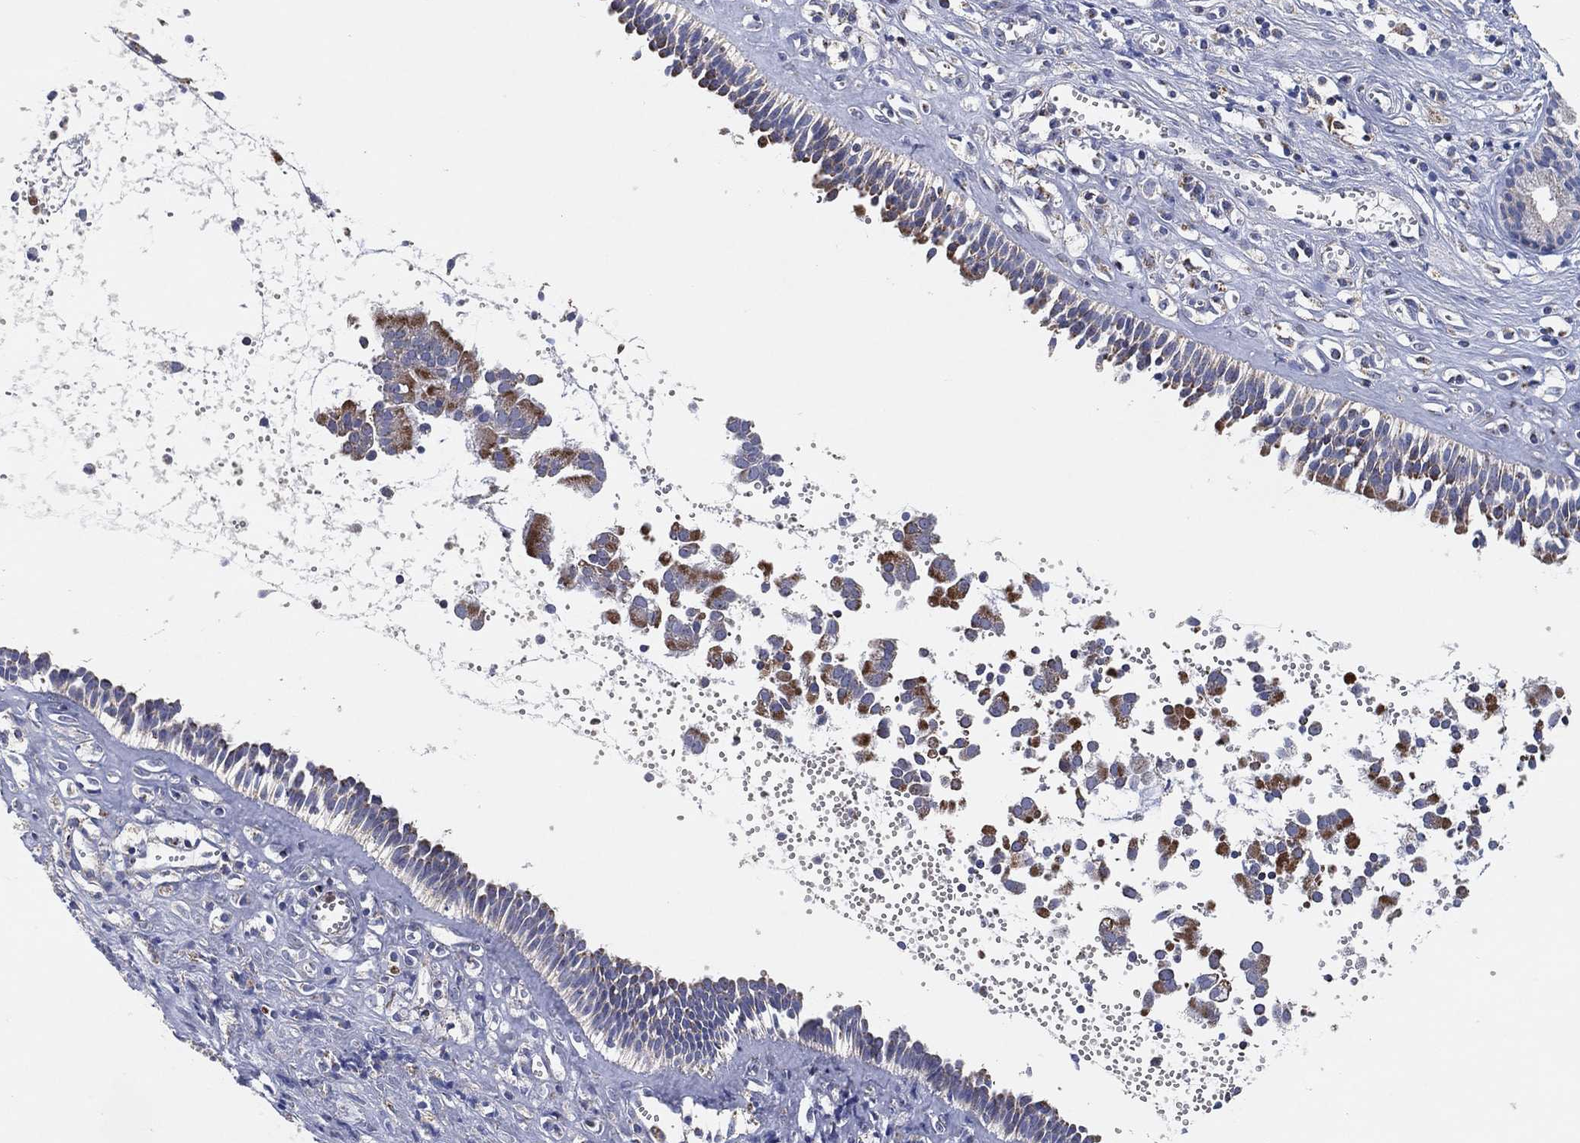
{"staining": {"intensity": "moderate", "quantity": "<25%", "location": "cytoplasmic/membranous"}, "tissue": "nasopharynx", "cell_type": "Respiratory epithelial cells", "image_type": "normal", "snomed": [{"axis": "morphology", "description": "Normal tissue, NOS"}, {"axis": "topography", "description": "Nasopharynx"}], "caption": "Respiratory epithelial cells exhibit moderate cytoplasmic/membranous positivity in about <25% of cells in normal nasopharynx.", "gene": "GCAT", "patient": {"sex": "male", "age": 61}}